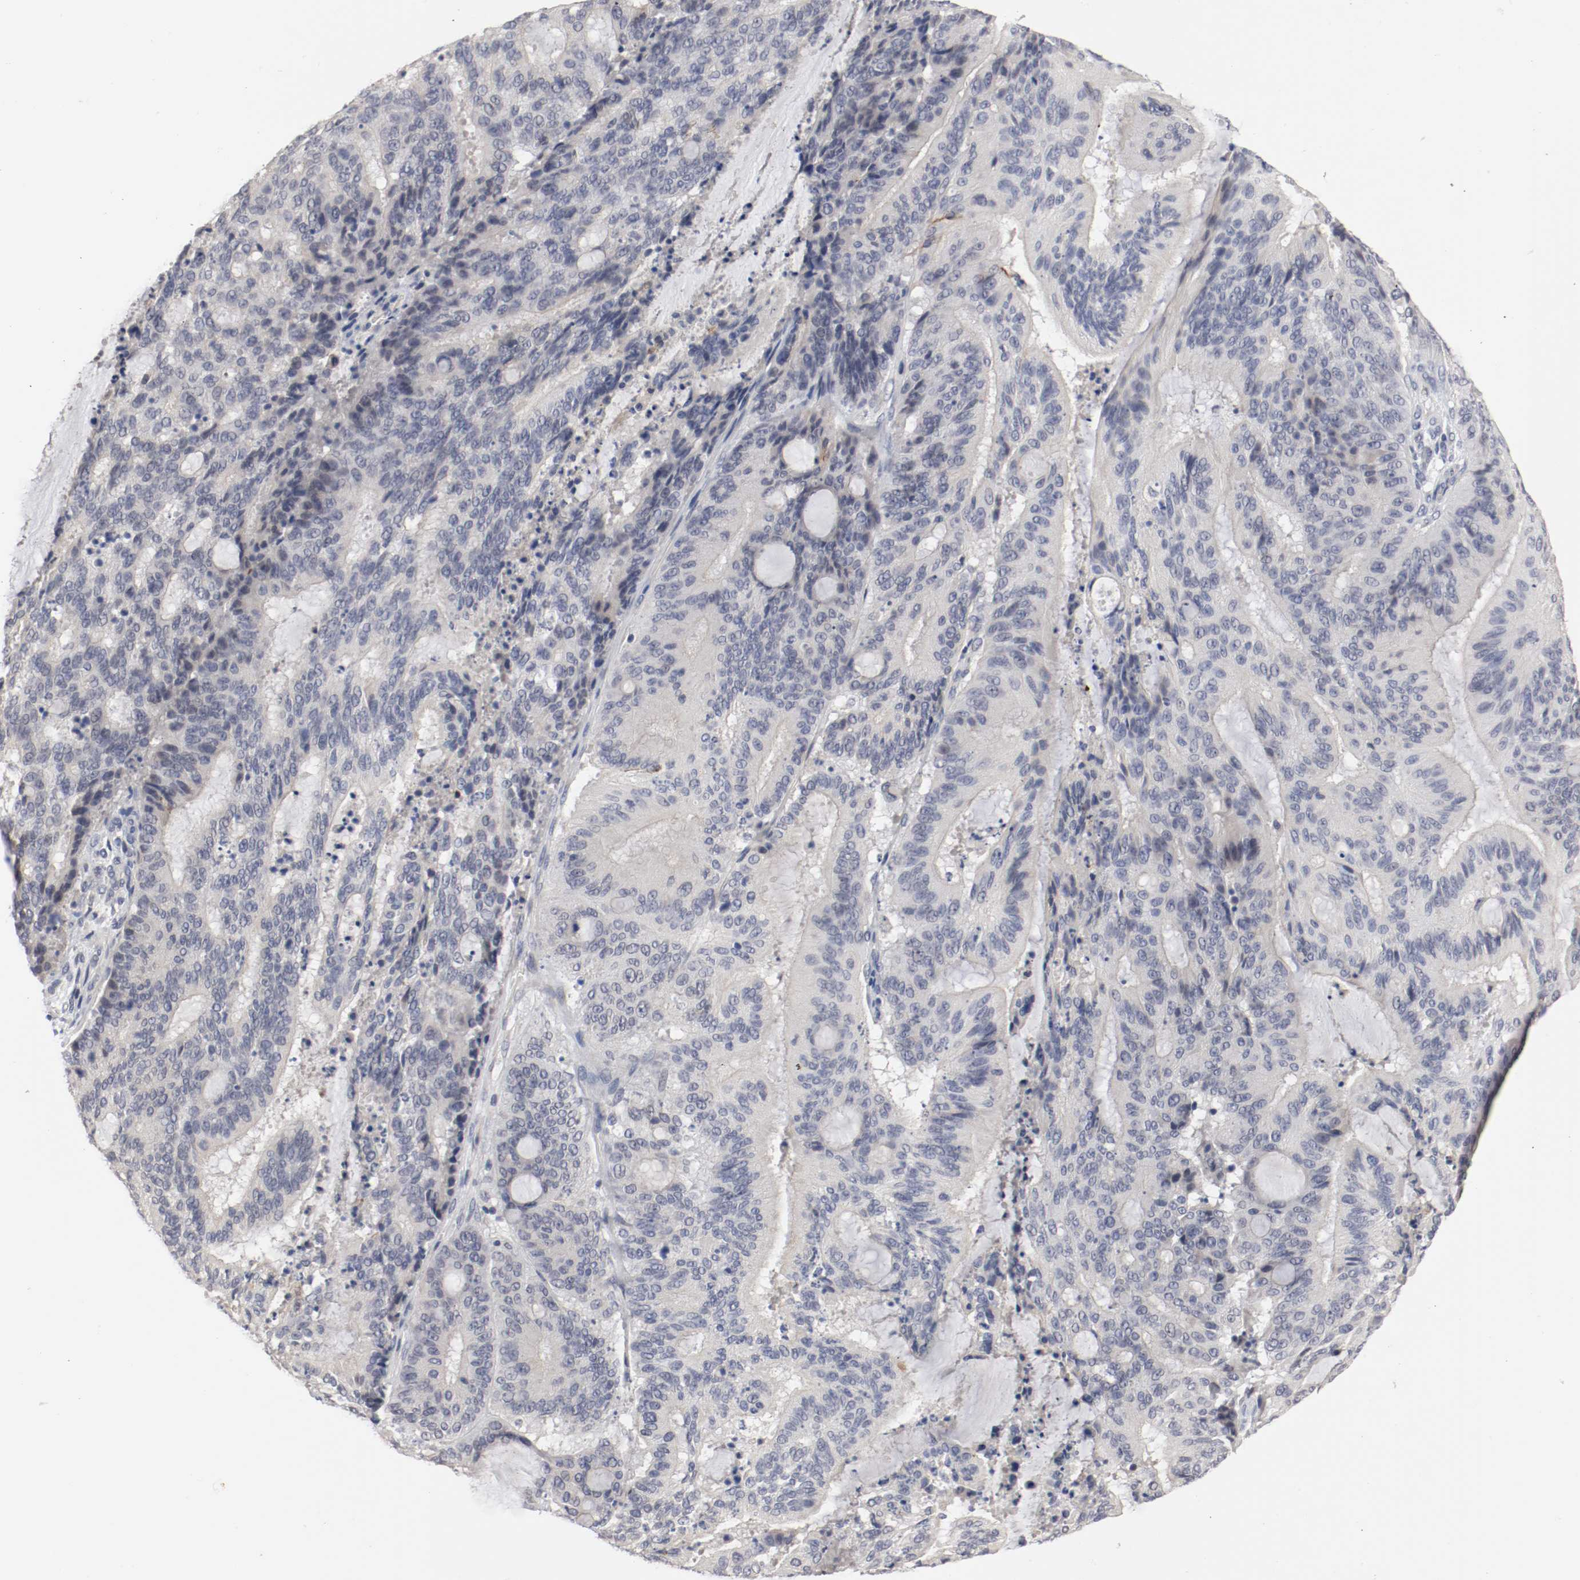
{"staining": {"intensity": "negative", "quantity": "none", "location": "none"}, "tissue": "liver cancer", "cell_type": "Tumor cells", "image_type": "cancer", "snomed": [{"axis": "morphology", "description": "Cholangiocarcinoma"}, {"axis": "topography", "description": "Liver"}], "caption": "Image shows no protein expression in tumor cells of cholangiocarcinoma (liver) tissue.", "gene": "CEBPE", "patient": {"sex": "female", "age": 73}}